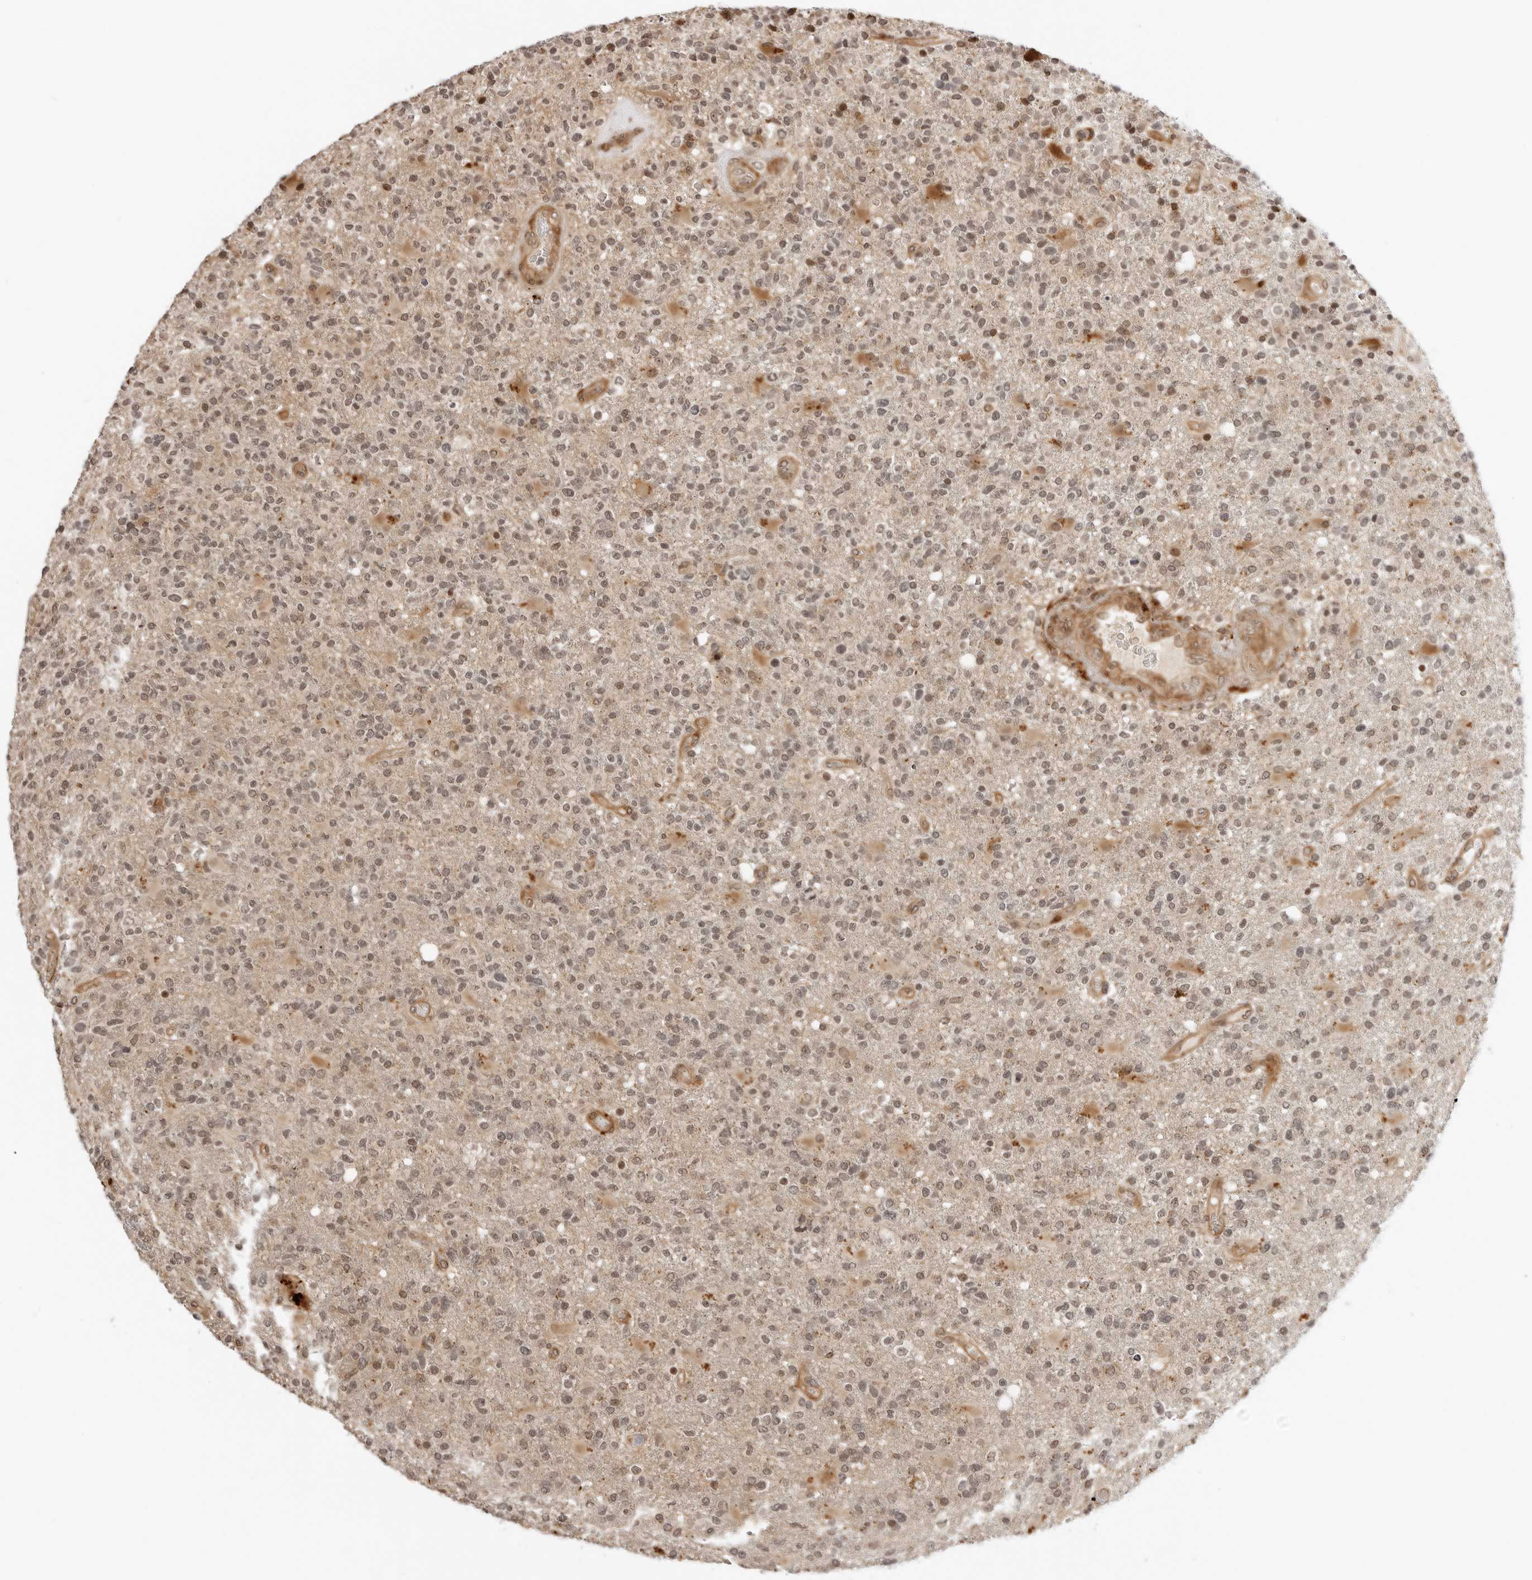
{"staining": {"intensity": "weak", "quantity": ">75%", "location": "nuclear"}, "tissue": "glioma", "cell_type": "Tumor cells", "image_type": "cancer", "snomed": [{"axis": "morphology", "description": "Glioma, malignant, High grade"}, {"axis": "topography", "description": "Brain"}], "caption": "A photomicrograph of glioma stained for a protein shows weak nuclear brown staining in tumor cells.", "gene": "GEM", "patient": {"sex": "male", "age": 72}}